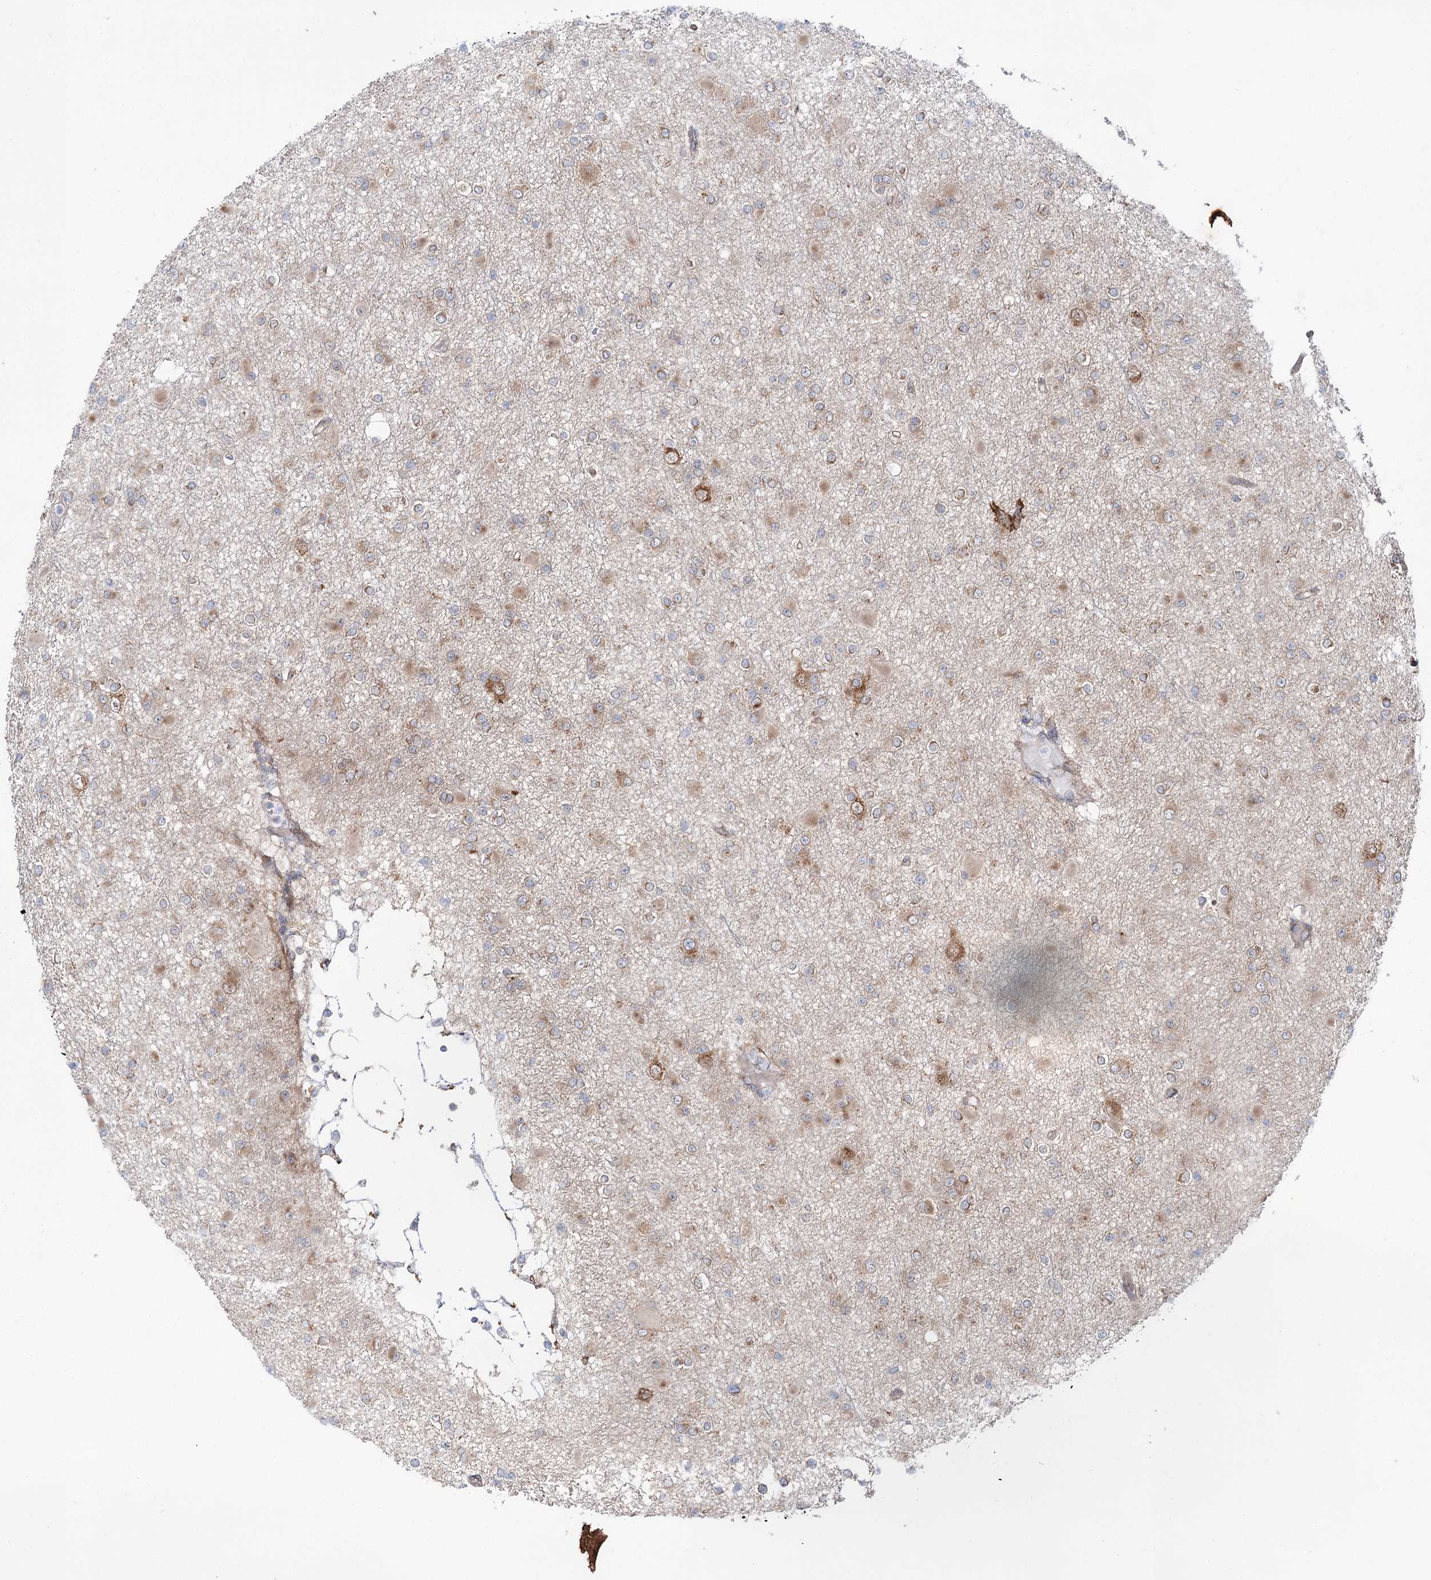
{"staining": {"intensity": "moderate", "quantity": "<25%", "location": "cytoplasmic/membranous"}, "tissue": "glioma", "cell_type": "Tumor cells", "image_type": "cancer", "snomed": [{"axis": "morphology", "description": "Glioma, malignant, Low grade"}, {"axis": "topography", "description": "Brain"}], "caption": "Moderate cytoplasmic/membranous protein staining is identified in approximately <25% of tumor cells in malignant glioma (low-grade).", "gene": "VWA2", "patient": {"sex": "female", "age": 22}}